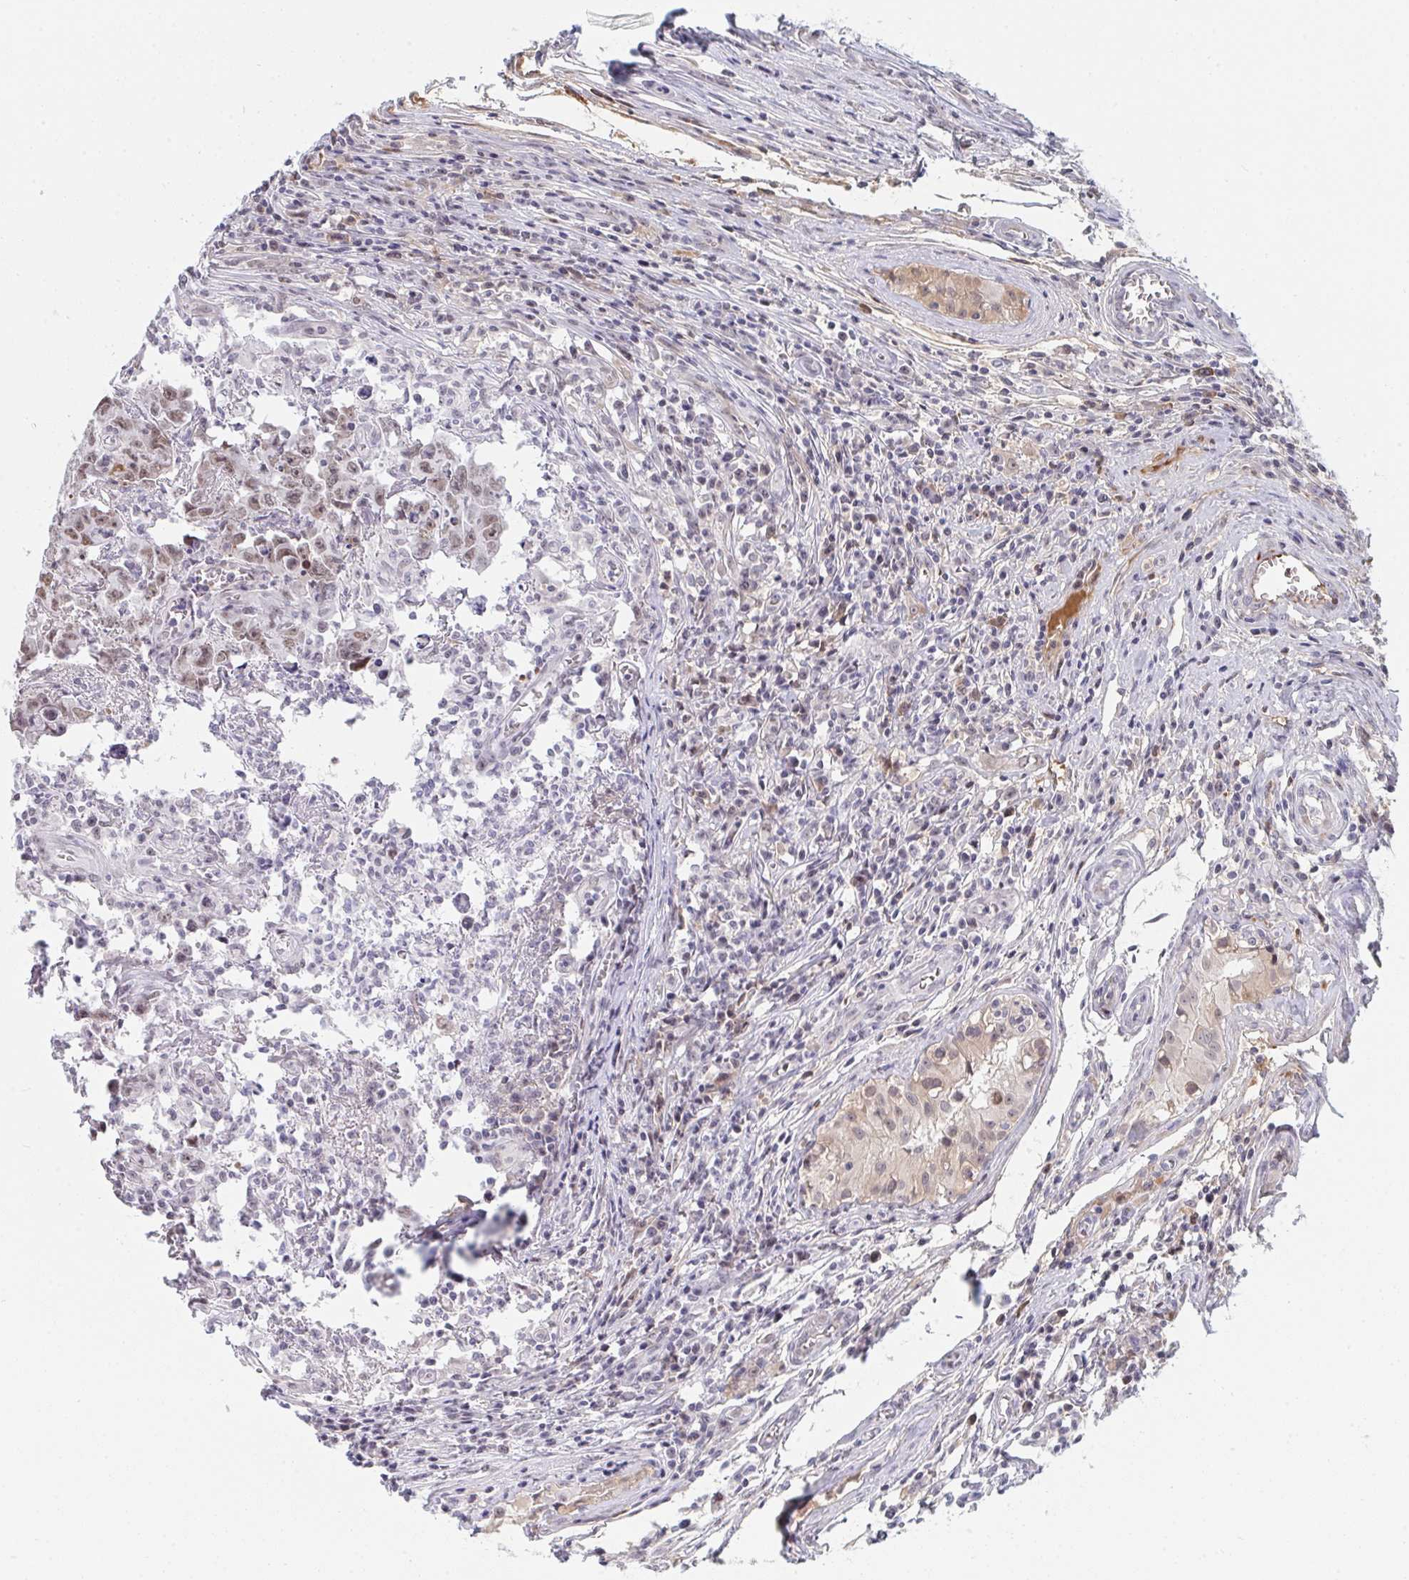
{"staining": {"intensity": "weak", "quantity": "25%-75%", "location": "nuclear"}, "tissue": "testis cancer", "cell_type": "Tumor cells", "image_type": "cancer", "snomed": [{"axis": "morphology", "description": "Carcinoma, Embryonal, NOS"}, {"axis": "topography", "description": "Testis"}], "caption": "The image demonstrates a brown stain indicating the presence of a protein in the nuclear of tumor cells in testis embryonal carcinoma.", "gene": "DSCAML1", "patient": {"sex": "male", "age": 22}}